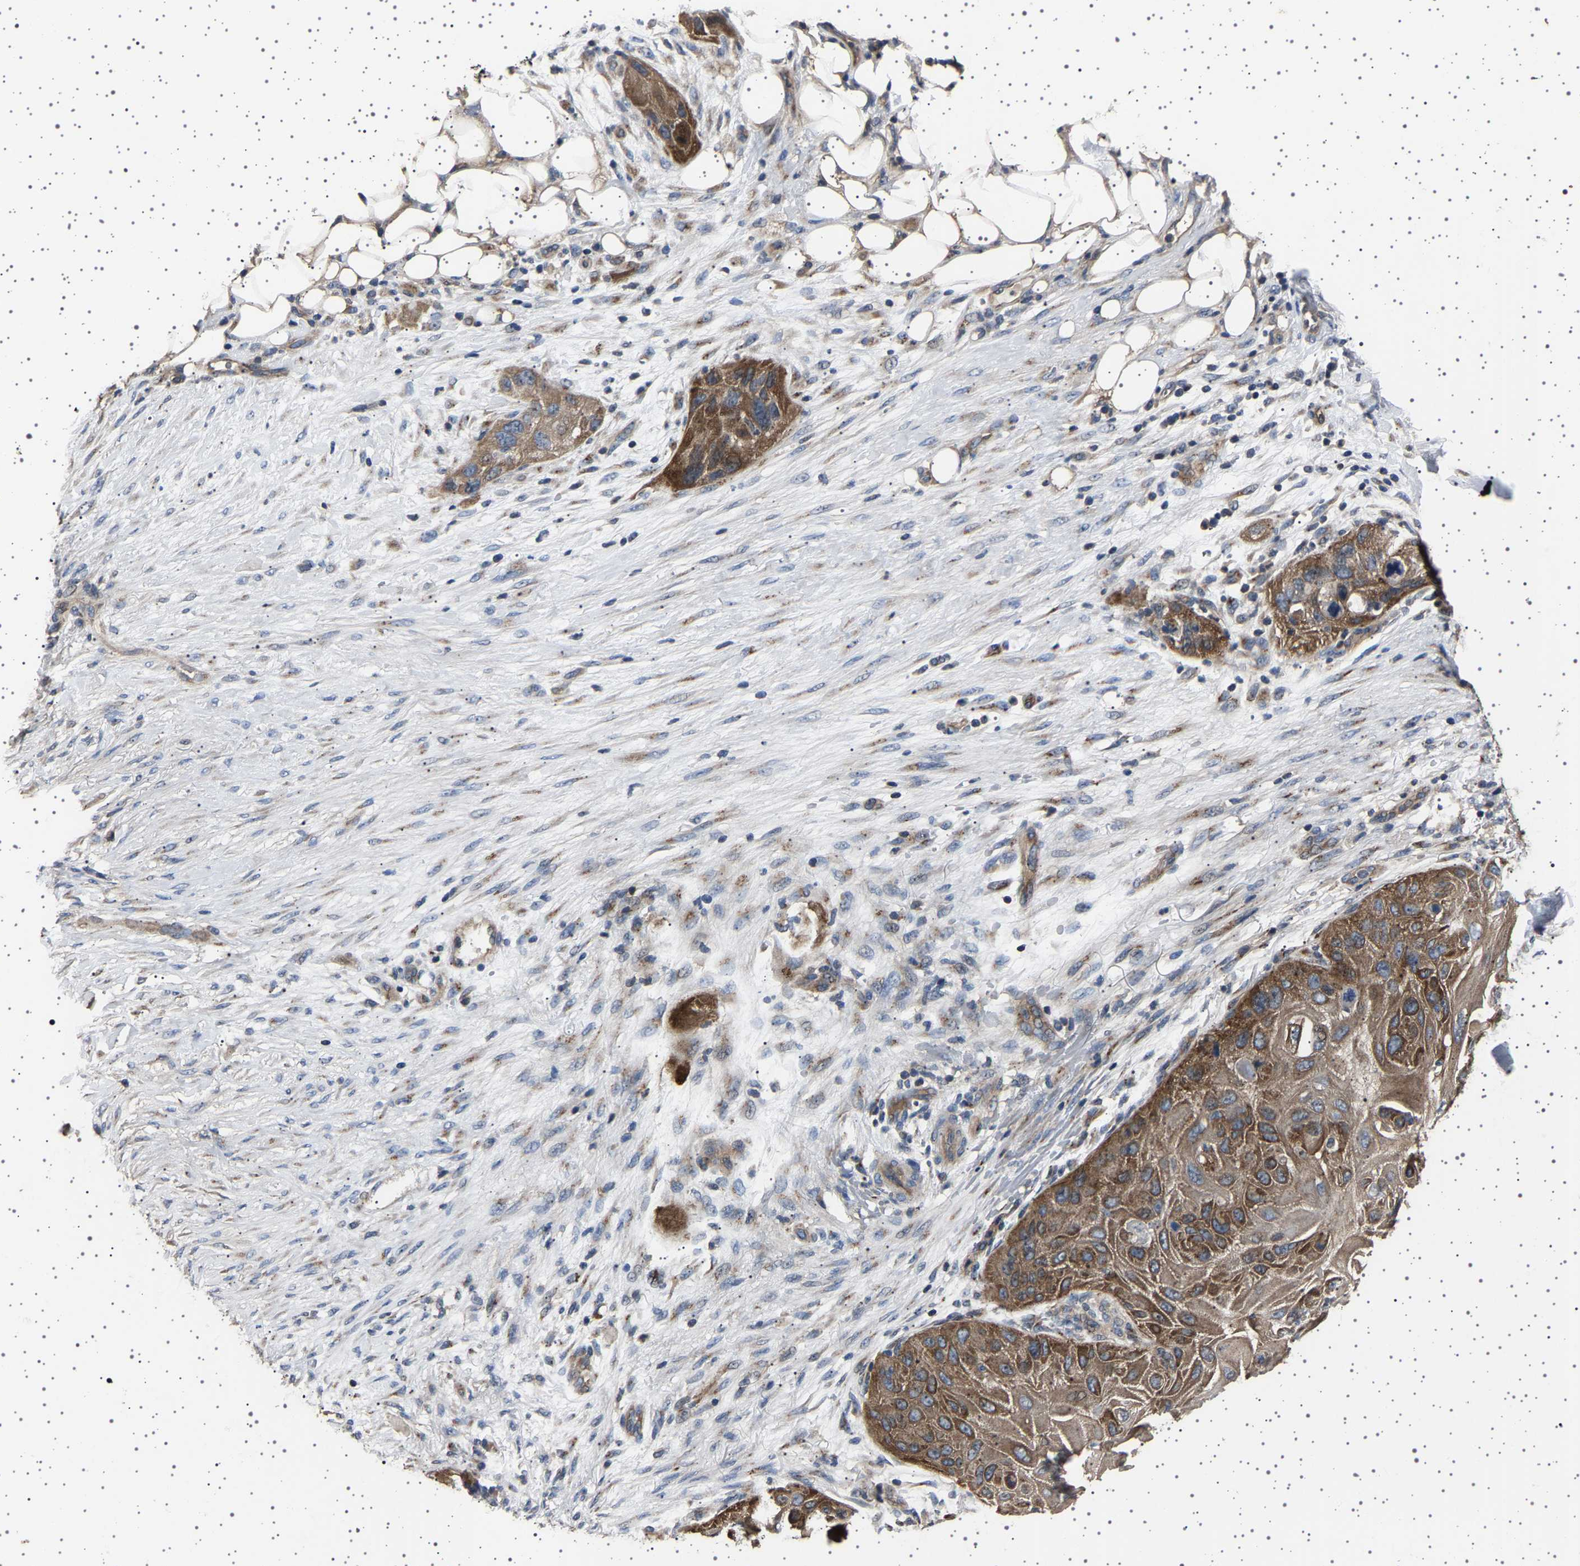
{"staining": {"intensity": "moderate", "quantity": ">75%", "location": "cytoplasmic/membranous"}, "tissue": "skin cancer", "cell_type": "Tumor cells", "image_type": "cancer", "snomed": [{"axis": "morphology", "description": "Squamous cell carcinoma, NOS"}, {"axis": "topography", "description": "Skin"}], "caption": "Protein staining of skin cancer tissue exhibits moderate cytoplasmic/membranous expression in about >75% of tumor cells.", "gene": "NCKAP1", "patient": {"sex": "female", "age": 77}}